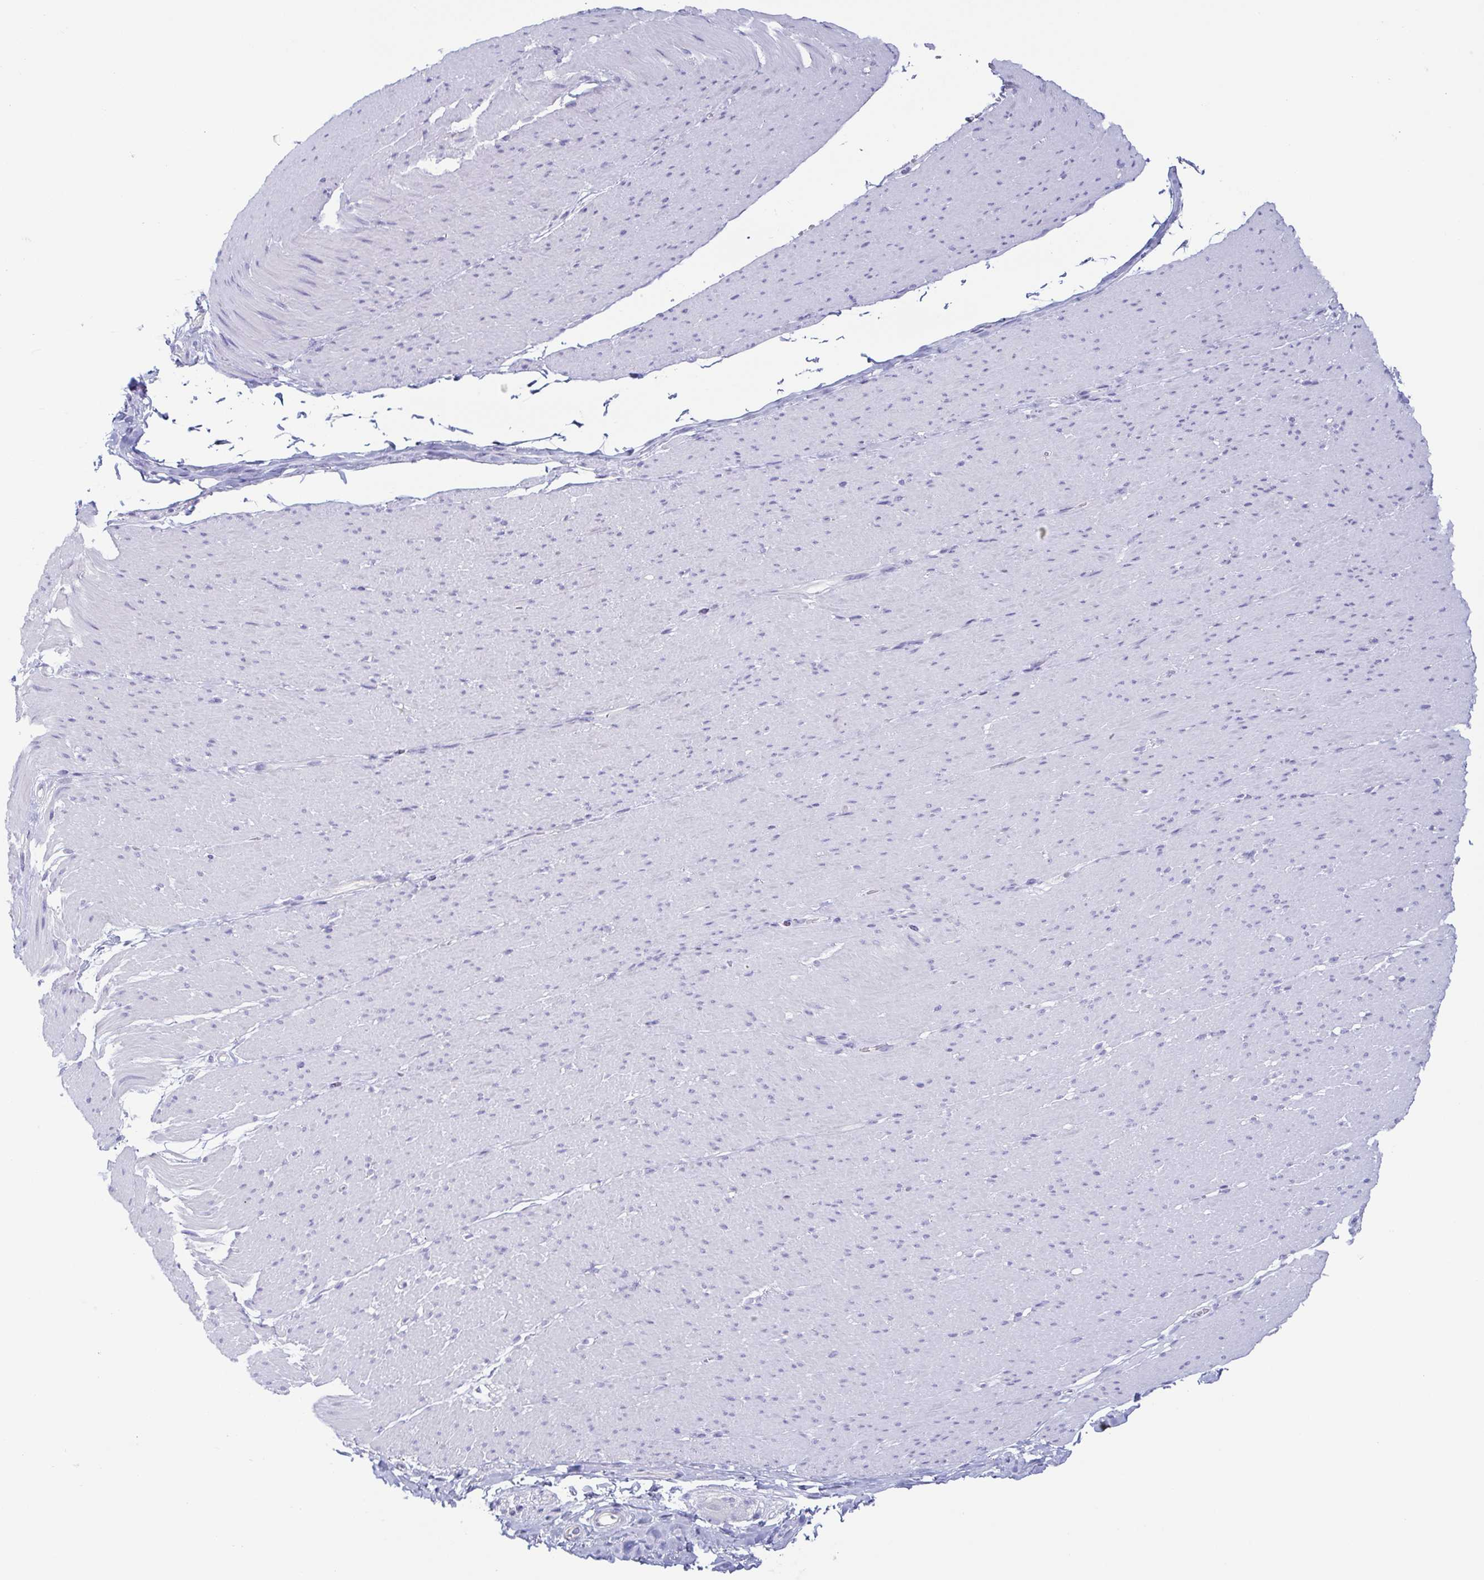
{"staining": {"intensity": "negative", "quantity": "none", "location": "none"}, "tissue": "smooth muscle", "cell_type": "Smooth muscle cells", "image_type": "normal", "snomed": [{"axis": "morphology", "description": "Normal tissue, NOS"}, {"axis": "topography", "description": "Smooth muscle"}, {"axis": "topography", "description": "Rectum"}], "caption": "Immunohistochemistry of normal human smooth muscle displays no staining in smooth muscle cells.", "gene": "ENSG00000275778", "patient": {"sex": "male", "age": 53}}